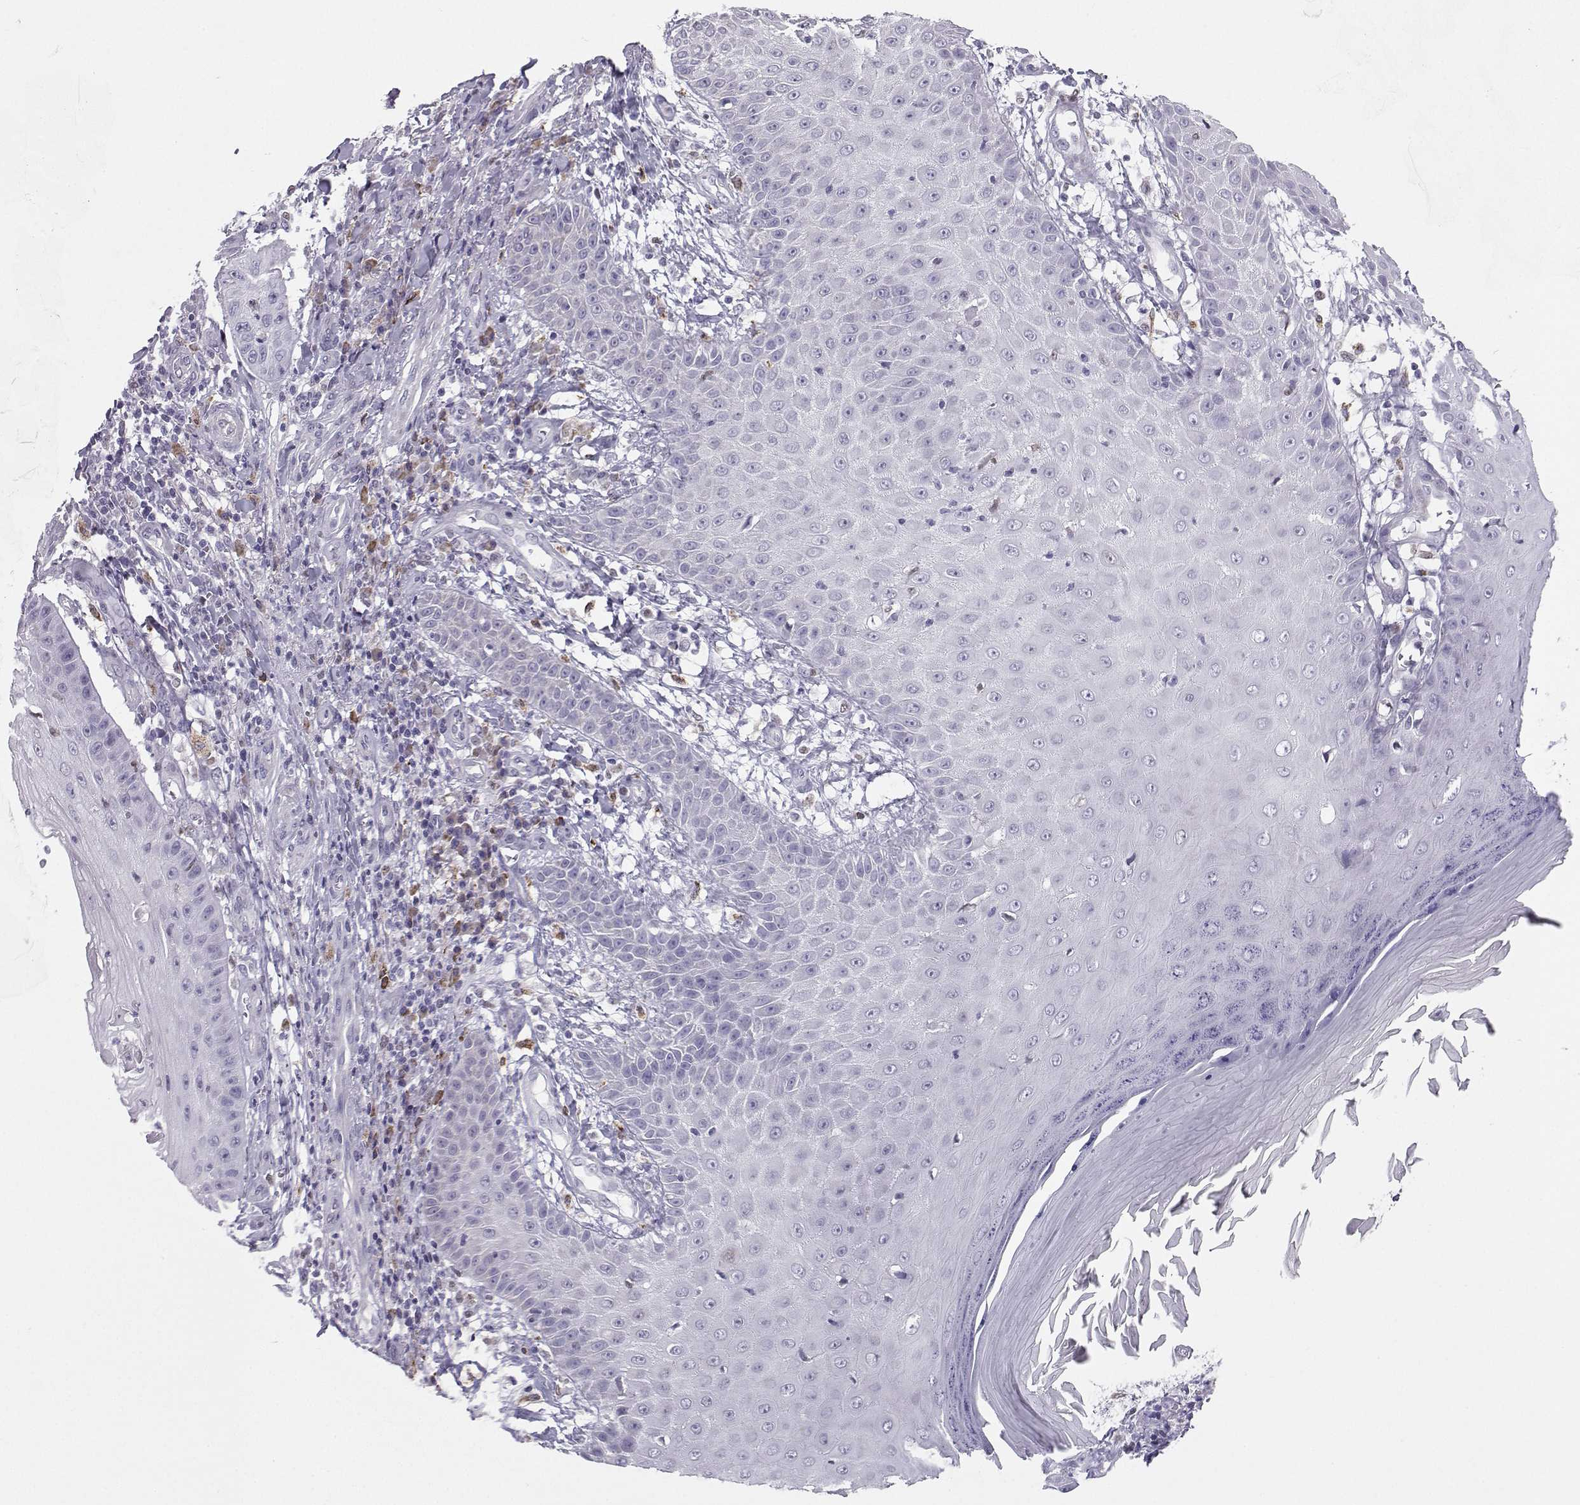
{"staining": {"intensity": "negative", "quantity": "none", "location": "none"}, "tissue": "skin cancer", "cell_type": "Tumor cells", "image_type": "cancer", "snomed": [{"axis": "morphology", "description": "Squamous cell carcinoma, NOS"}, {"axis": "topography", "description": "Skin"}], "caption": "High magnification brightfield microscopy of skin cancer (squamous cell carcinoma) stained with DAB (brown) and counterstained with hematoxylin (blue): tumor cells show no significant staining.", "gene": "DCLK3", "patient": {"sex": "male", "age": 70}}